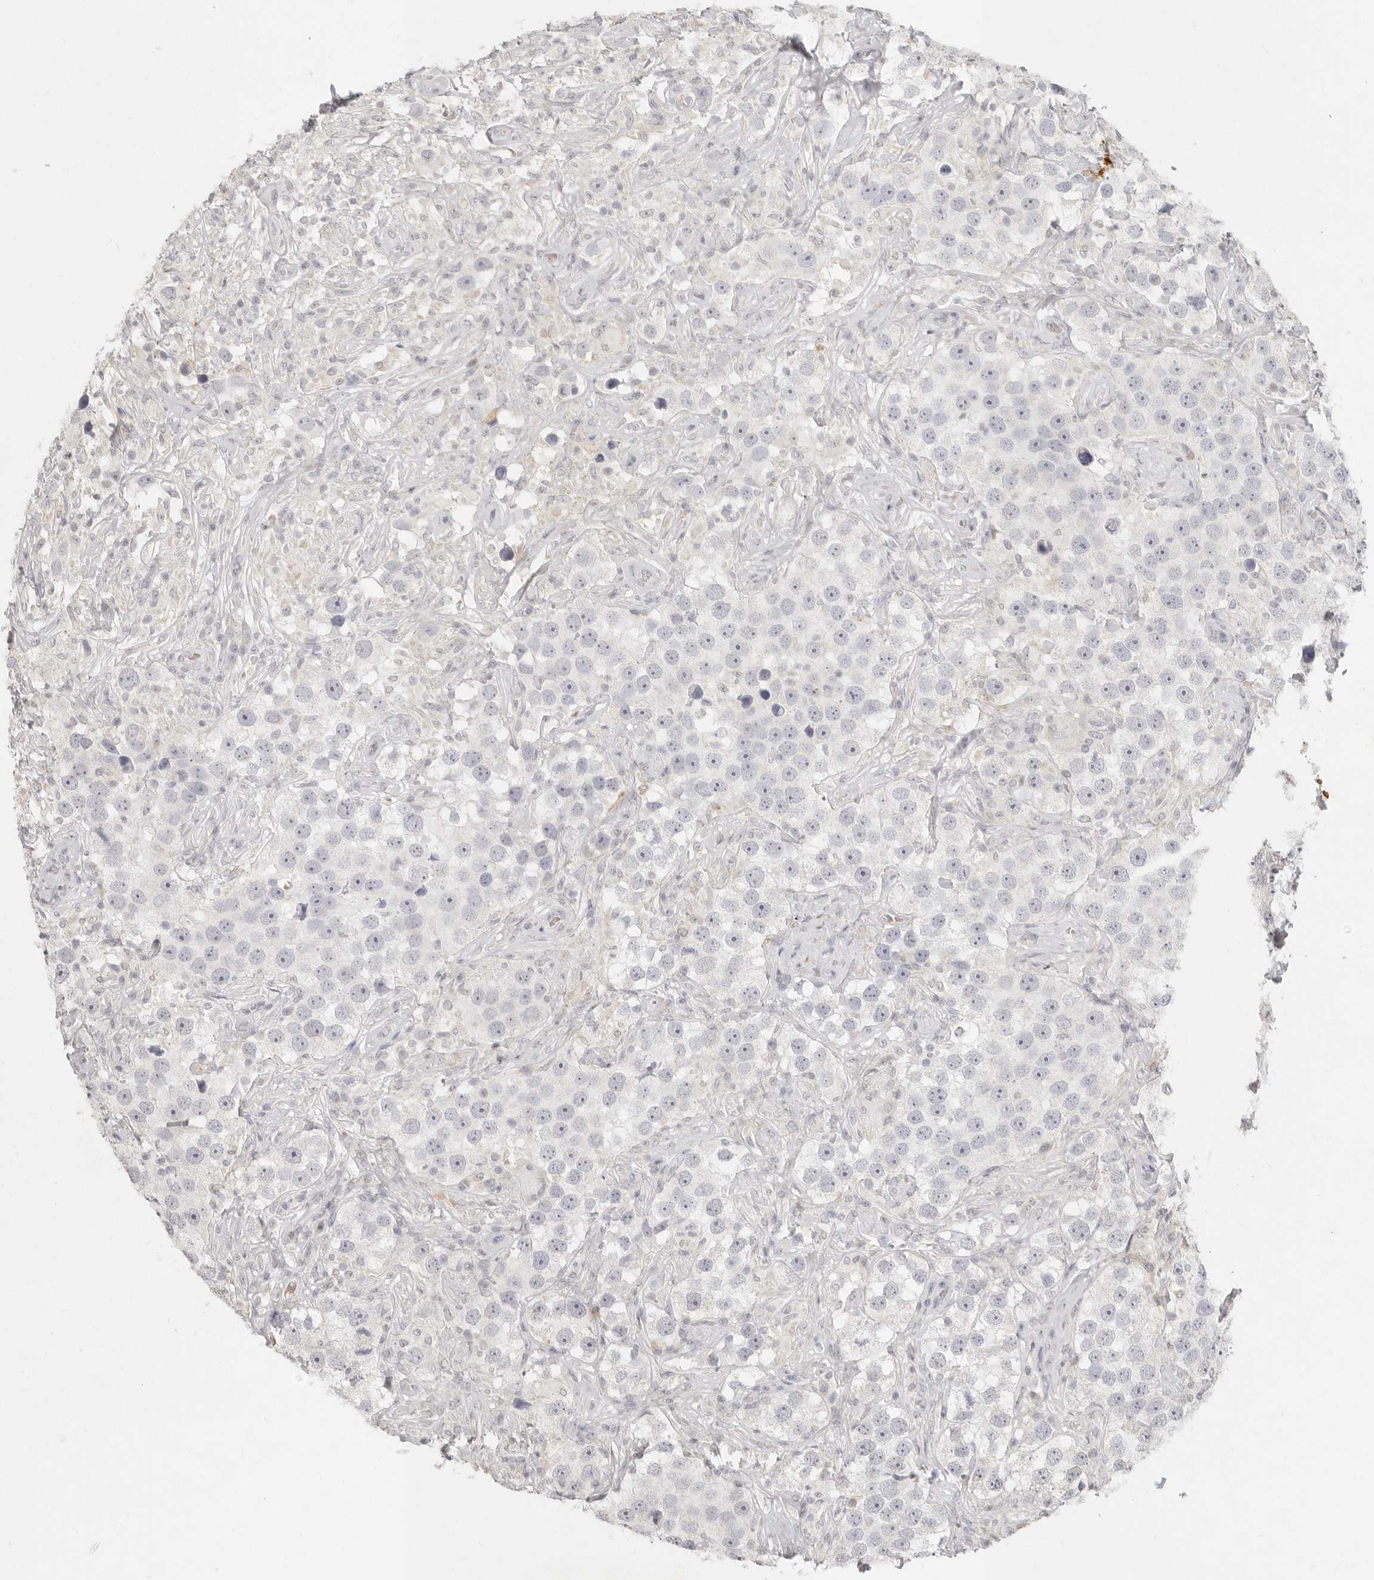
{"staining": {"intensity": "negative", "quantity": "none", "location": "none"}, "tissue": "testis cancer", "cell_type": "Tumor cells", "image_type": "cancer", "snomed": [{"axis": "morphology", "description": "Seminoma, NOS"}, {"axis": "topography", "description": "Testis"}], "caption": "Protein analysis of testis cancer reveals no significant positivity in tumor cells.", "gene": "NIBAN1", "patient": {"sex": "male", "age": 49}}